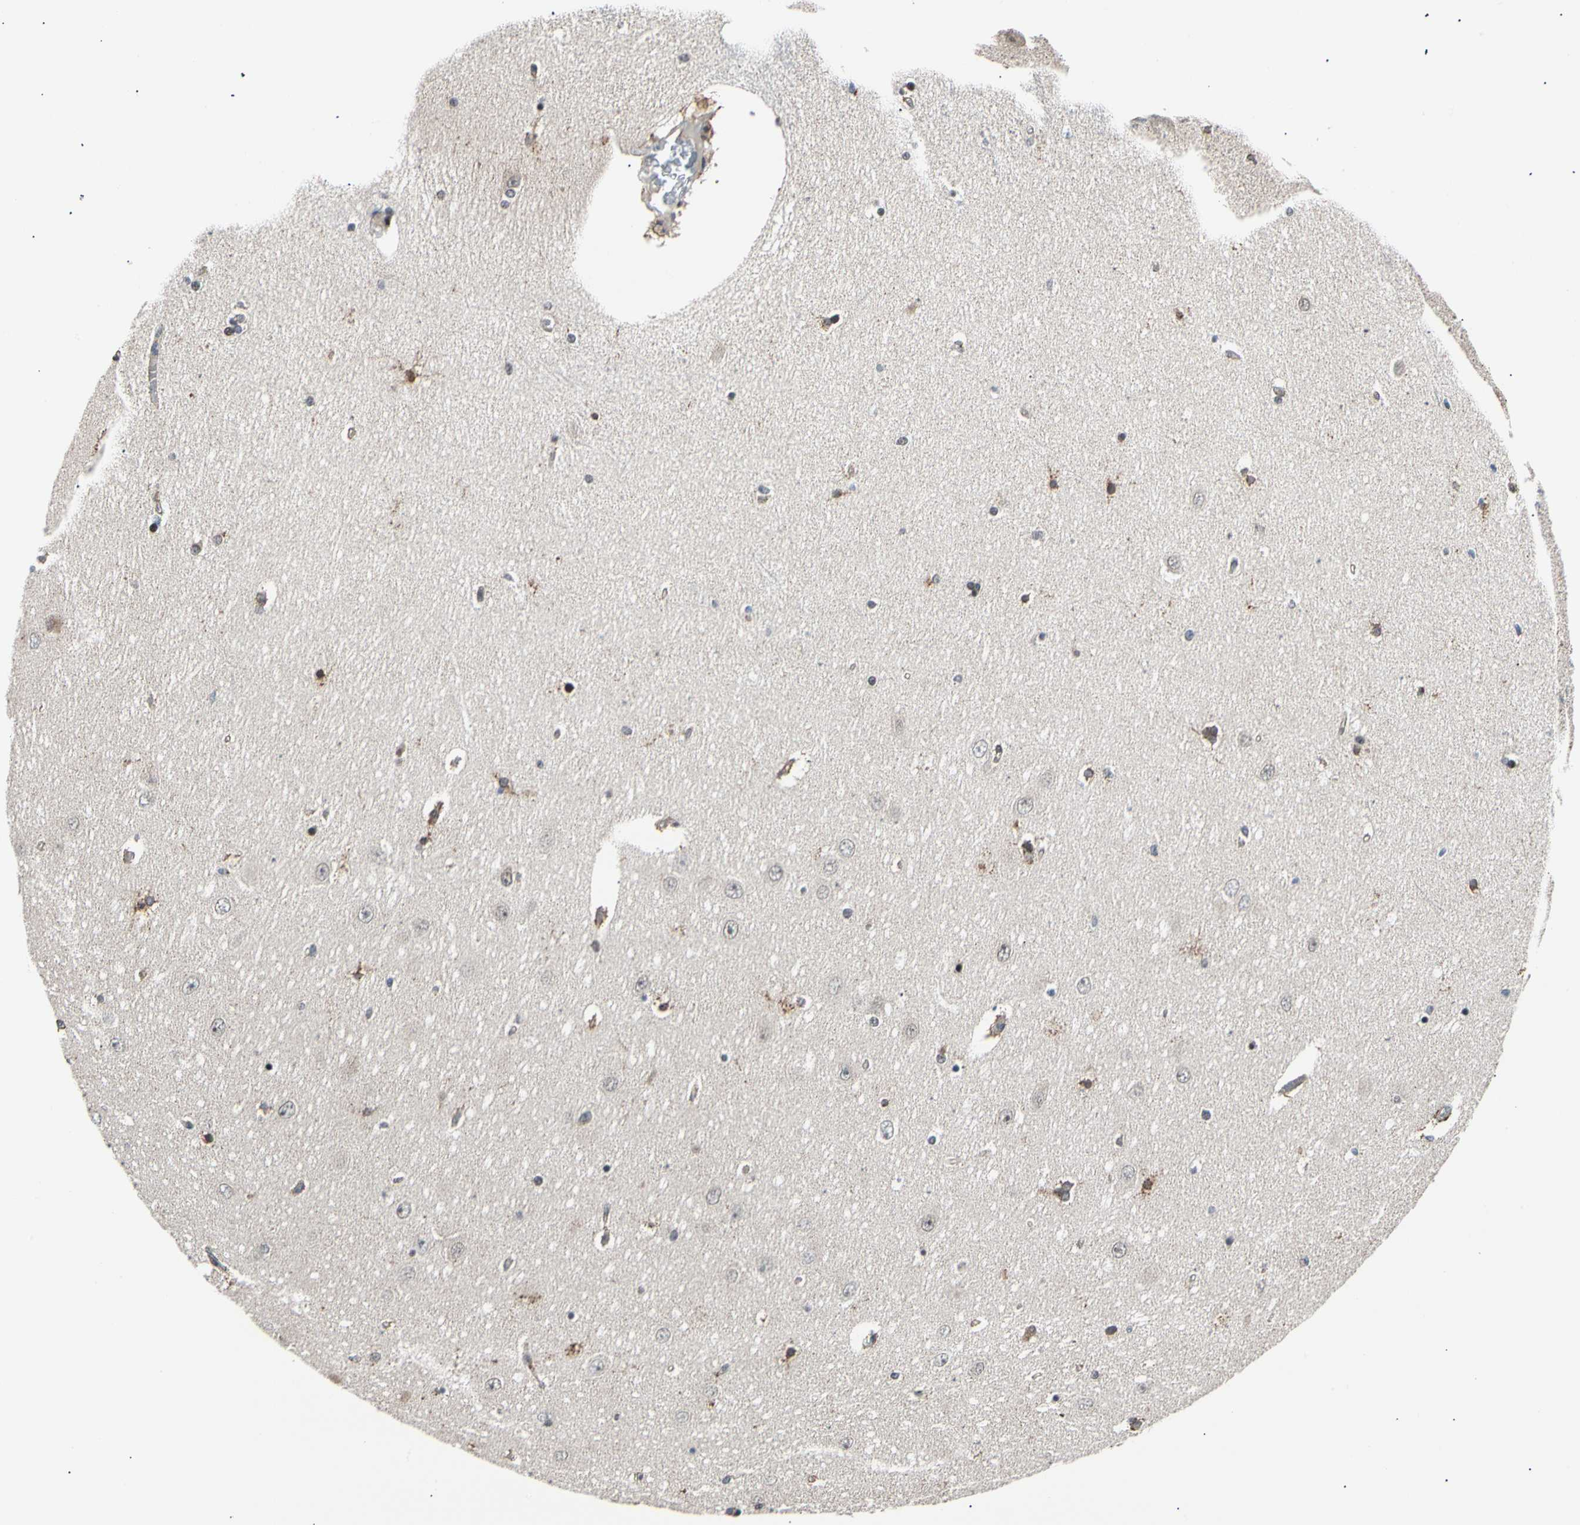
{"staining": {"intensity": "moderate", "quantity": "<25%", "location": "cytoplasmic/membranous"}, "tissue": "hippocampus", "cell_type": "Glial cells", "image_type": "normal", "snomed": [{"axis": "morphology", "description": "Normal tissue, NOS"}, {"axis": "topography", "description": "Hippocampus"}], "caption": "IHC (DAB (3,3'-diaminobenzidine)) staining of normal human hippocampus exhibits moderate cytoplasmic/membranous protein staining in about <25% of glial cells.", "gene": "E2F1", "patient": {"sex": "female", "age": 54}}